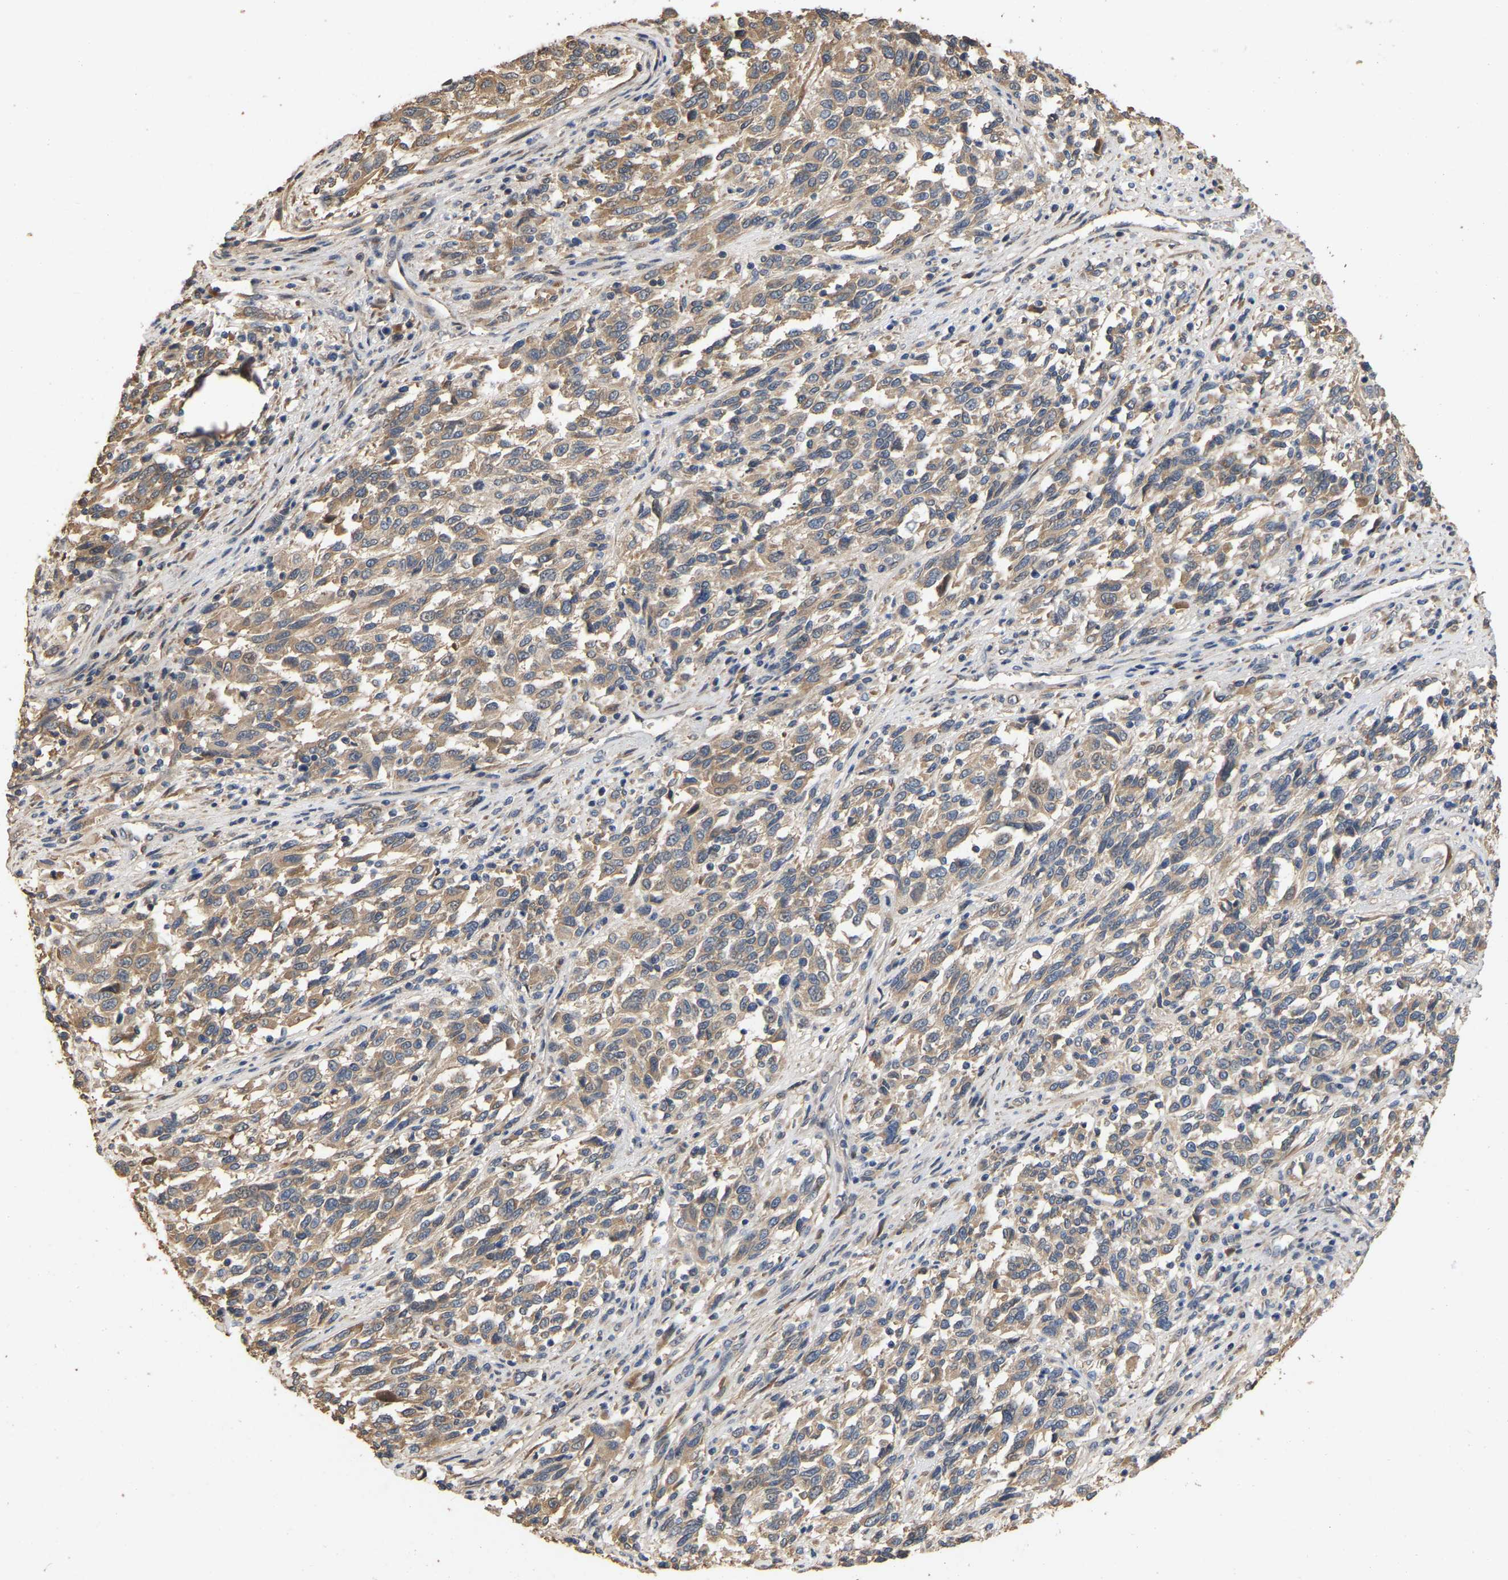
{"staining": {"intensity": "moderate", "quantity": ">75%", "location": "cytoplasmic/membranous"}, "tissue": "melanoma", "cell_type": "Tumor cells", "image_type": "cancer", "snomed": [{"axis": "morphology", "description": "Malignant melanoma, Metastatic site"}, {"axis": "topography", "description": "Lymph node"}], "caption": "Moderate cytoplasmic/membranous positivity for a protein is present in about >75% of tumor cells of melanoma using immunohistochemistry (IHC).", "gene": "NCS1", "patient": {"sex": "male", "age": 61}}